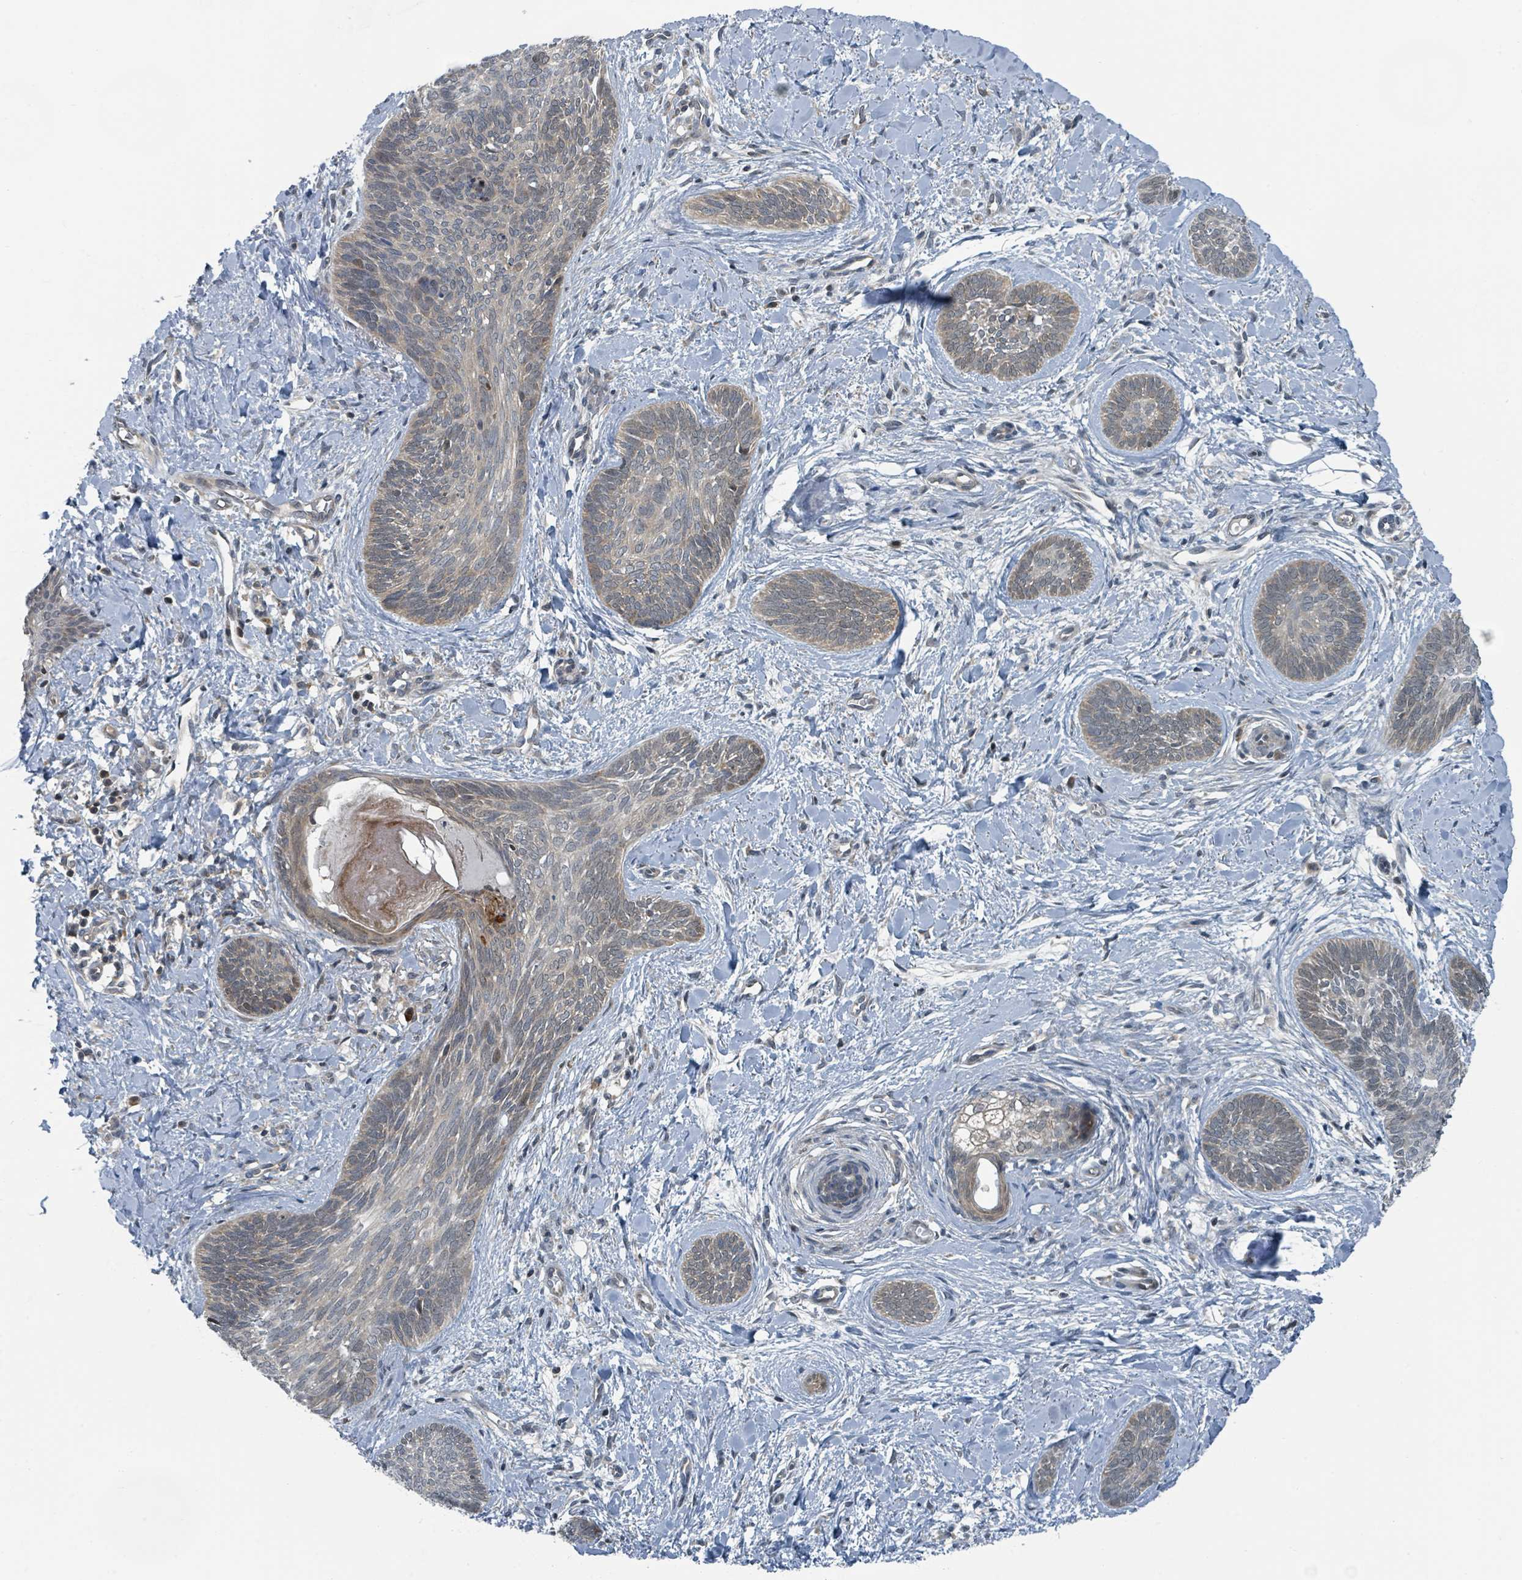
{"staining": {"intensity": "weak", "quantity": ">75%", "location": "cytoplasmic/membranous,nuclear"}, "tissue": "skin cancer", "cell_type": "Tumor cells", "image_type": "cancer", "snomed": [{"axis": "morphology", "description": "Basal cell carcinoma"}, {"axis": "topography", "description": "Skin"}], "caption": "Immunohistochemical staining of skin basal cell carcinoma demonstrates weak cytoplasmic/membranous and nuclear protein expression in approximately >75% of tumor cells. Immunohistochemistry stains the protein in brown and the nuclei are stained blue.", "gene": "GOLGA7", "patient": {"sex": "female", "age": 81}}